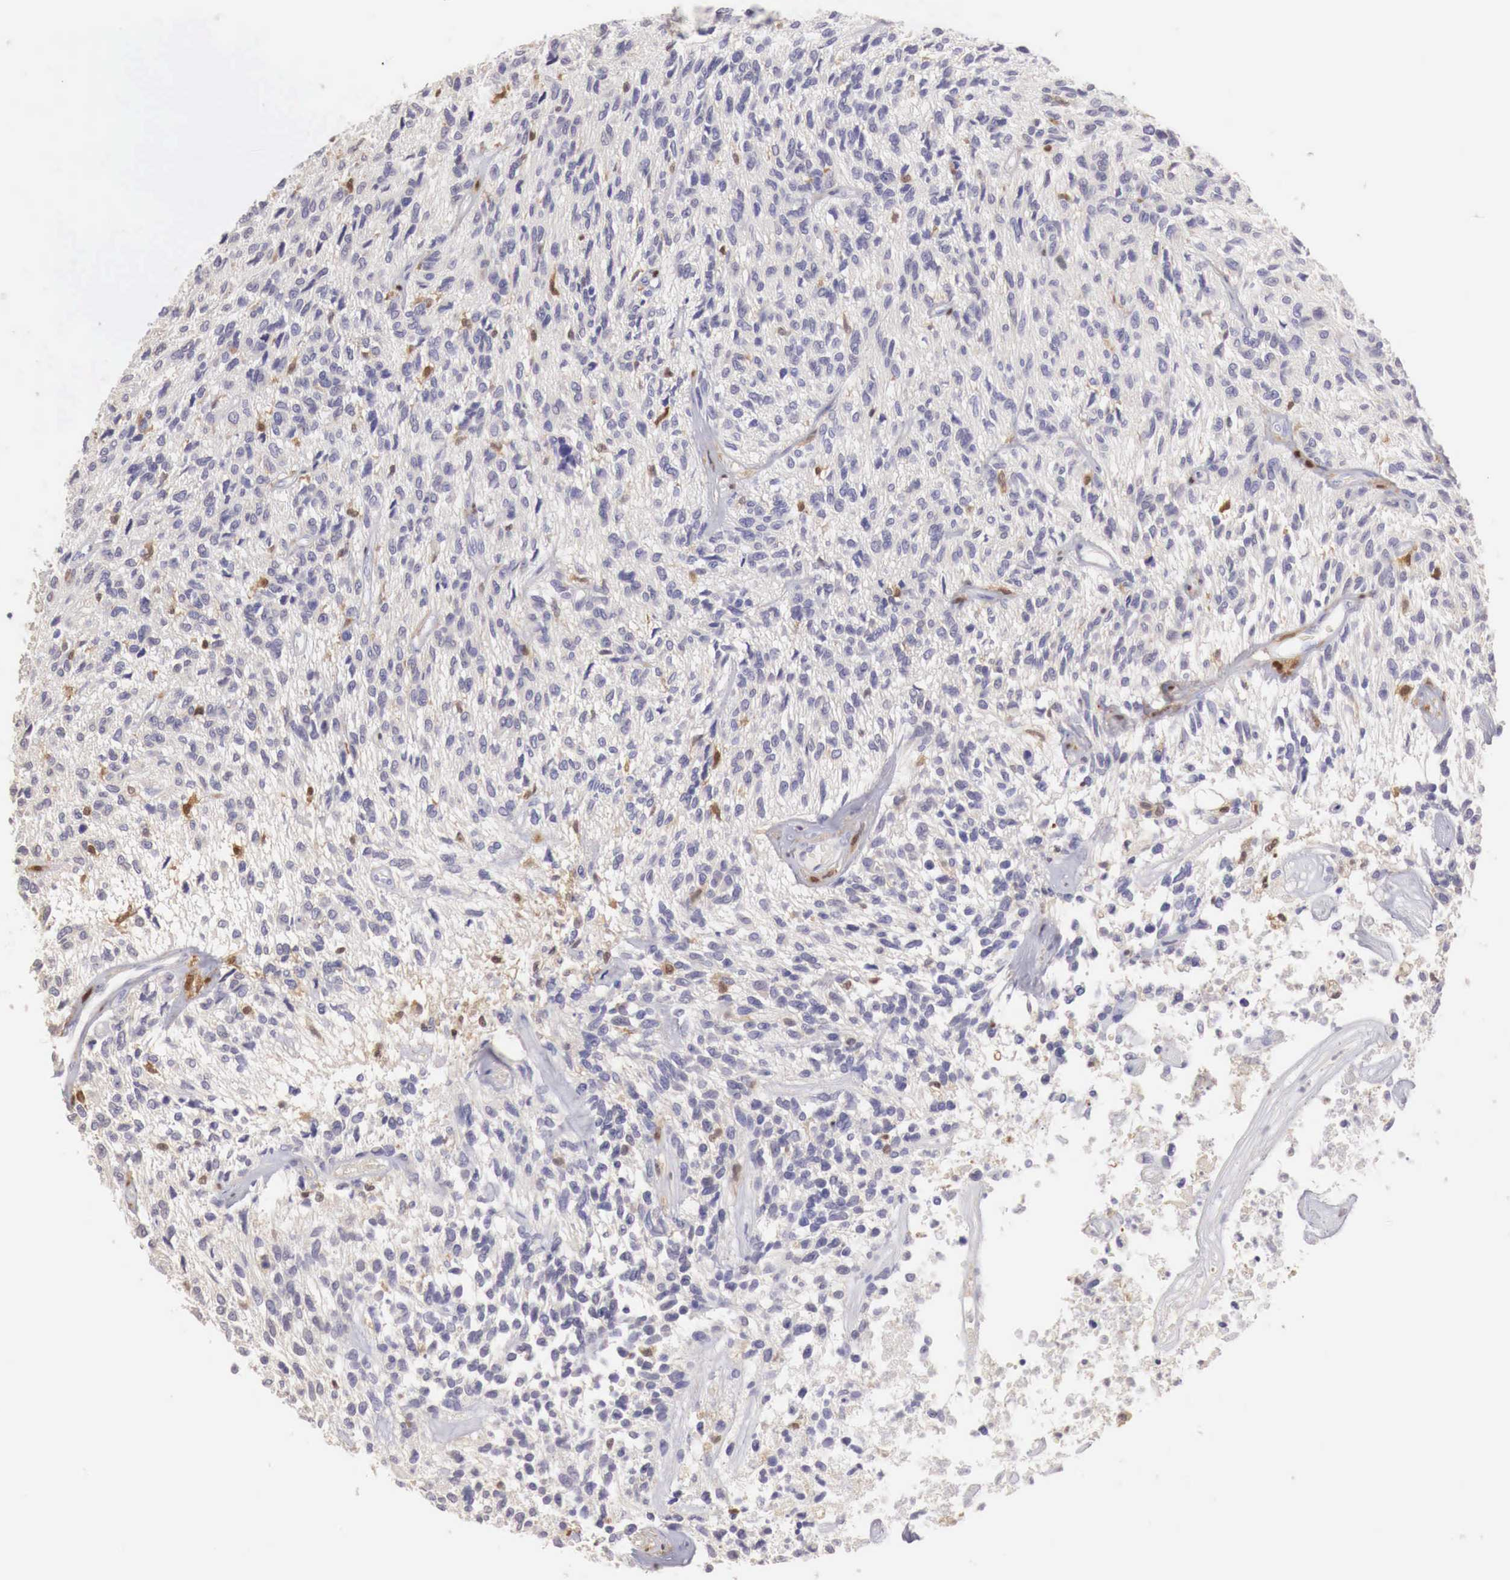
{"staining": {"intensity": "negative", "quantity": "none", "location": "none"}, "tissue": "glioma", "cell_type": "Tumor cells", "image_type": "cancer", "snomed": [{"axis": "morphology", "description": "Glioma, malignant, High grade"}, {"axis": "topography", "description": "Brain"}], "caption": "The IHC photomicrograph has no significant staining in tumor cells of malignant glioma (high-grade) tissue.", "gene": "RENBP", "patient": {"sex": "male", "age": 77}}